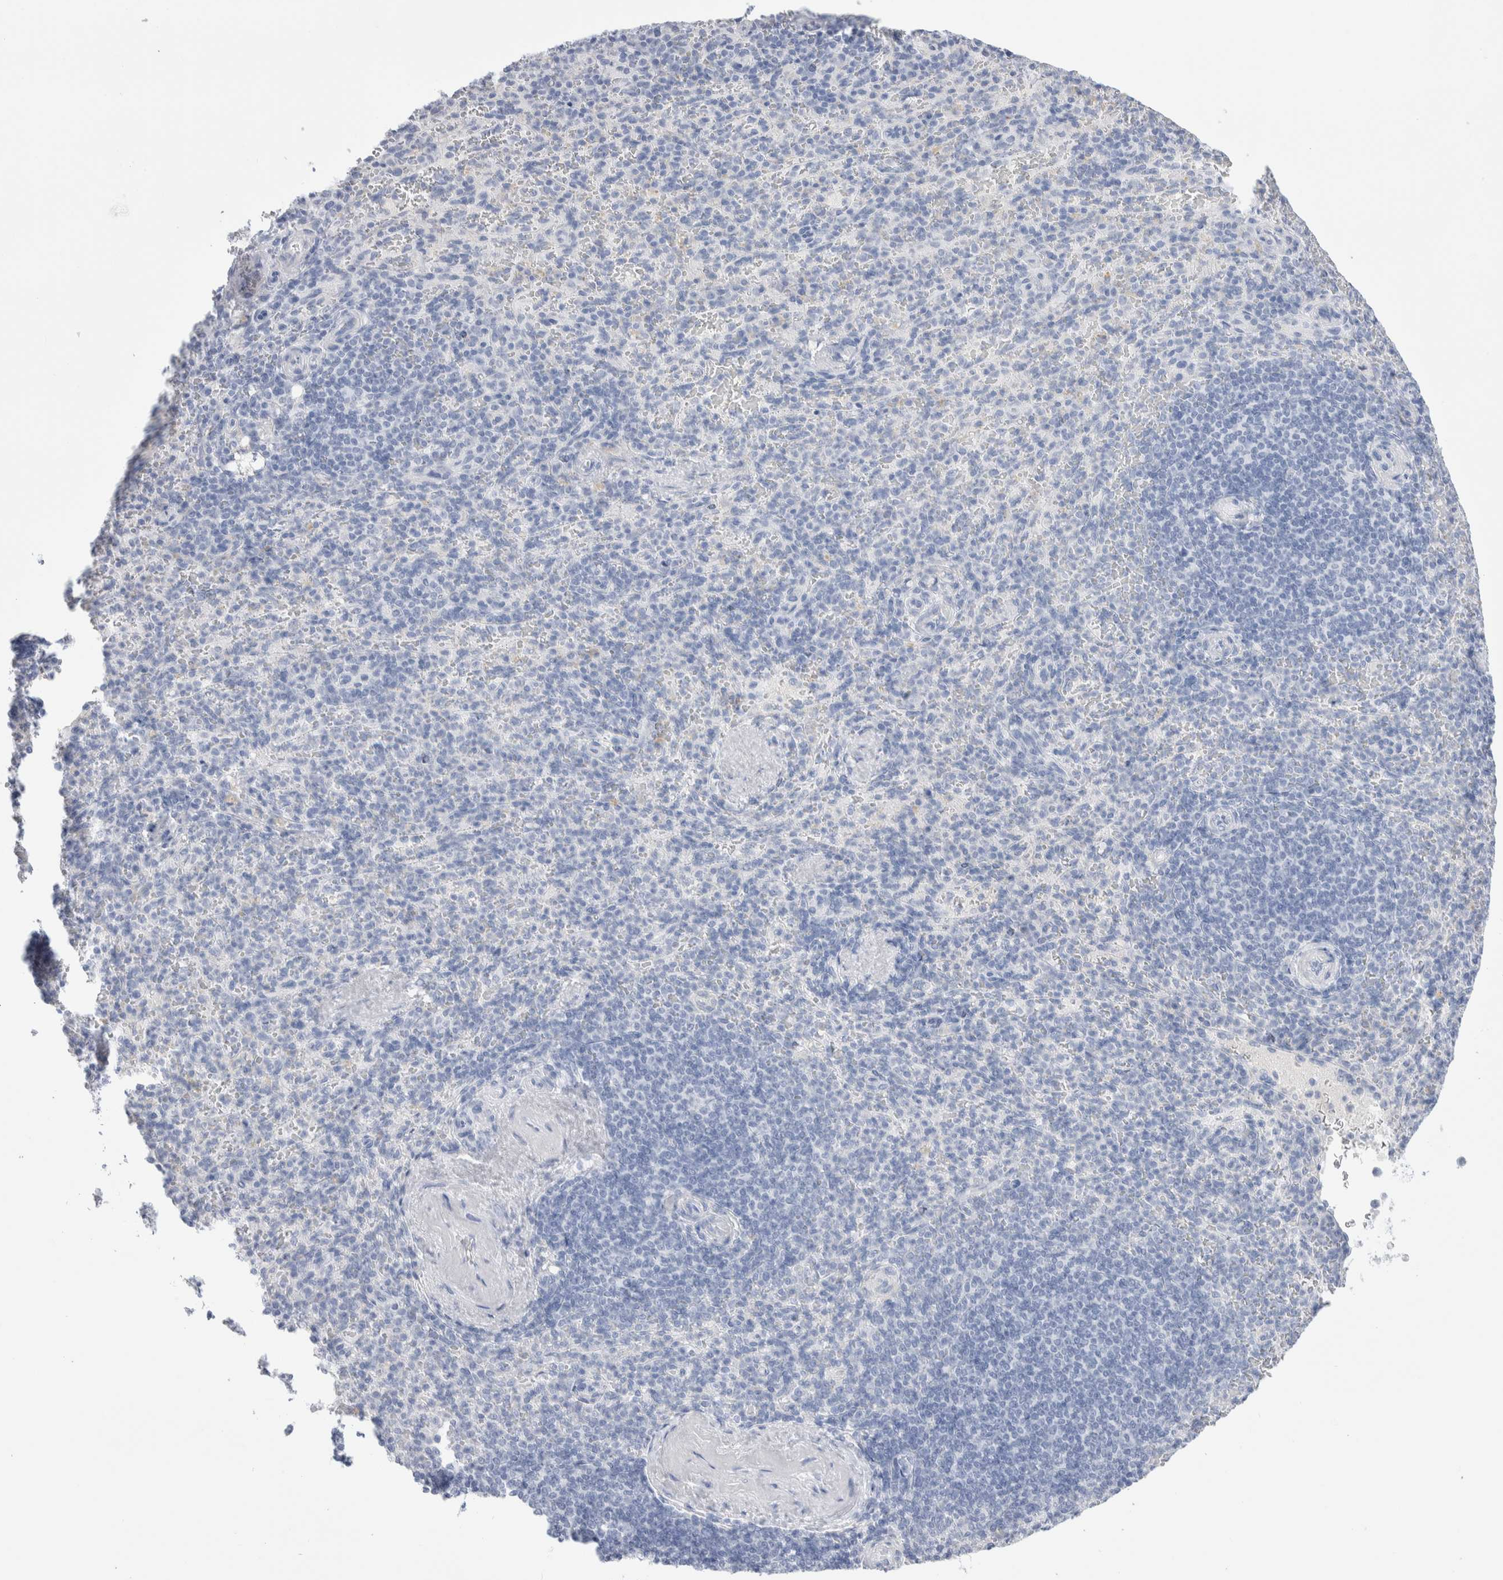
{"staining": {"intensity": "negative", "quantity": "none", "location": "none"}, "tissue": "spleen", "cell_type": "Cells in red pulp", "image_type": "normal", "snomed": [{"axis": "morphology", "description": "Normal tissue, NOS"}, {"axis": "topography", "description": "Spleen"}], "caption": "Immunohistochemistry (IHC) of benign spleen shows no positivity in cells in red pulp.", "gene": "GDA", "patient": {"sex": "female", "age": 74}}